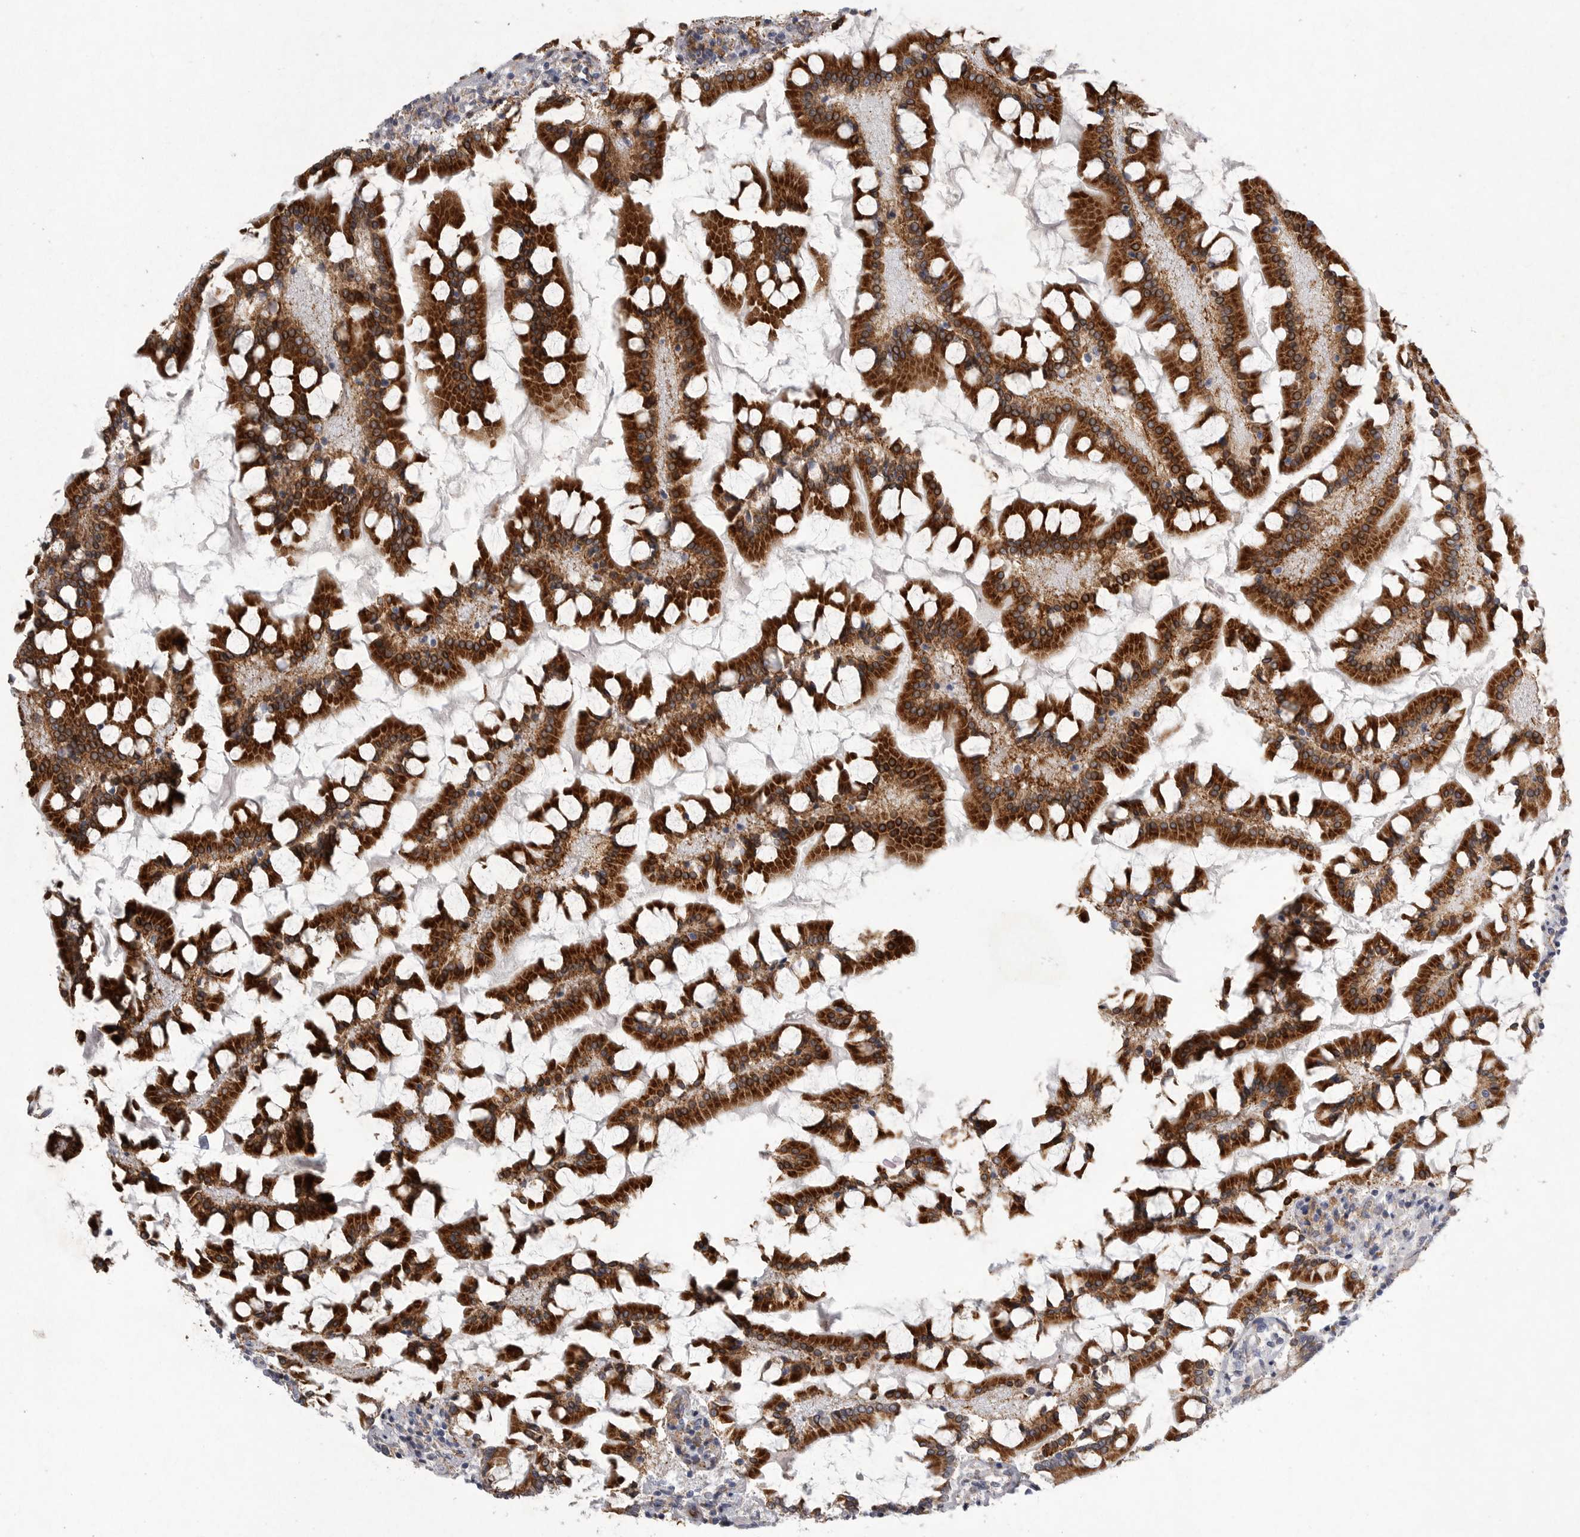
{"staining": {"intensity": "strong", "quantity": ">75%", "location": "cytoplasmic/membranous"}, "tissue": "small intestine", "cell_type": "Glandular cells", "image_type": "normal", "snomed": [{"axis": "morphology", "description": "Normal tissue, NOS"}, {"axis": "topography", "description": "Small intestine"}], "caption": "An image of human small intestine stained for a protein reveals strong cytoplasmic/membranous brown staining in glandular cells.", "gene": "MINPP1", "patient": {"sex": "male", "age": 41}}